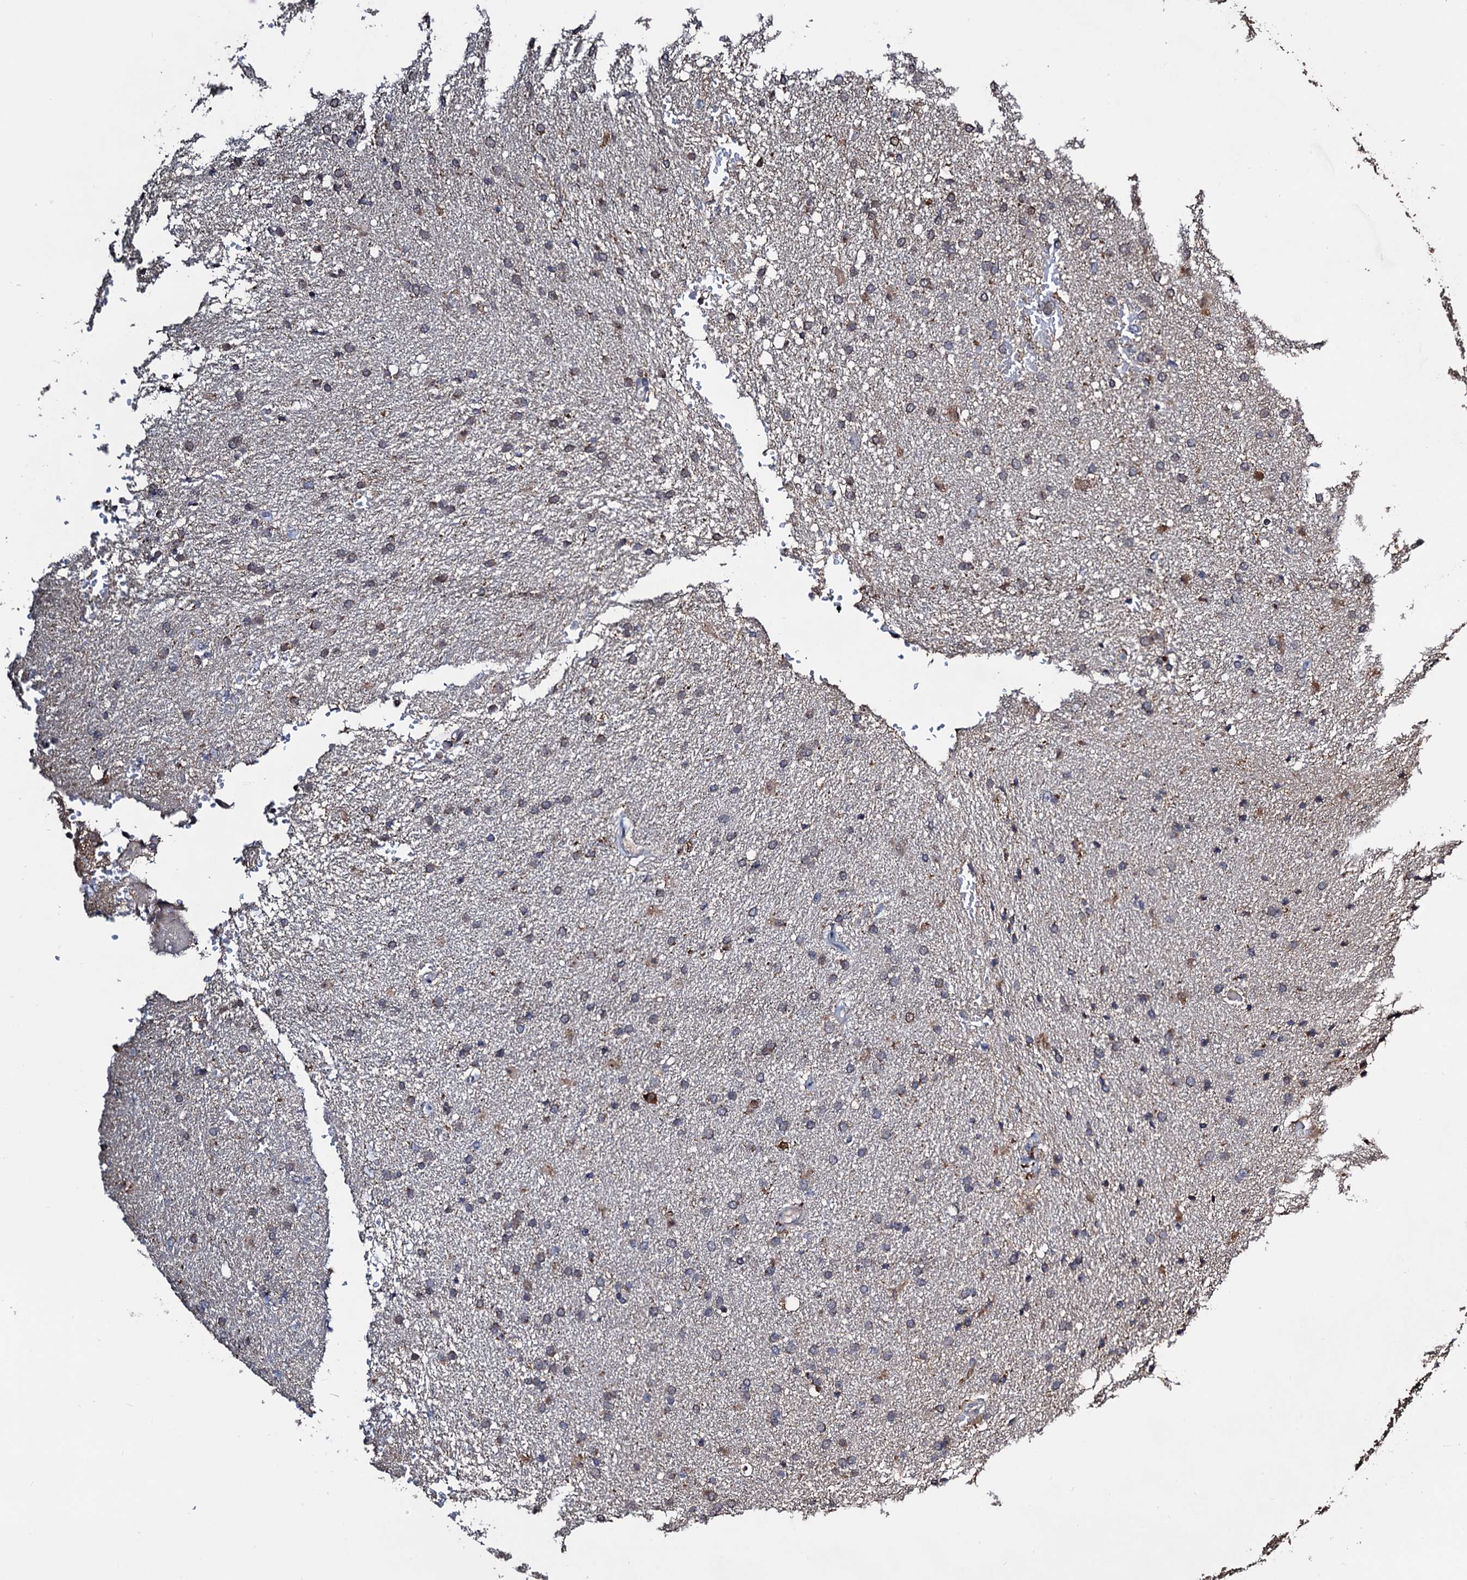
{"staining": {"intensity": "weak", "quantity": "25%-75%", "location": "cytoplasmic/membranous"}, "tissue": "glioma", "cell_type": "Tumor cells", "image_type": "cancer", "snomed": [{"axis": "morphology", "description": "Glioma, malignant, High grade"}, {"axis": "topography", "description": "Brain"}], "caption": "Glioma stained with a brown dye exhibits weak cytoplasmic/membranous positive expression in approximately 25%-75% of tumor cells.", "gene": "FAM222A", "patient": {"sex": "male", "age": 72}}